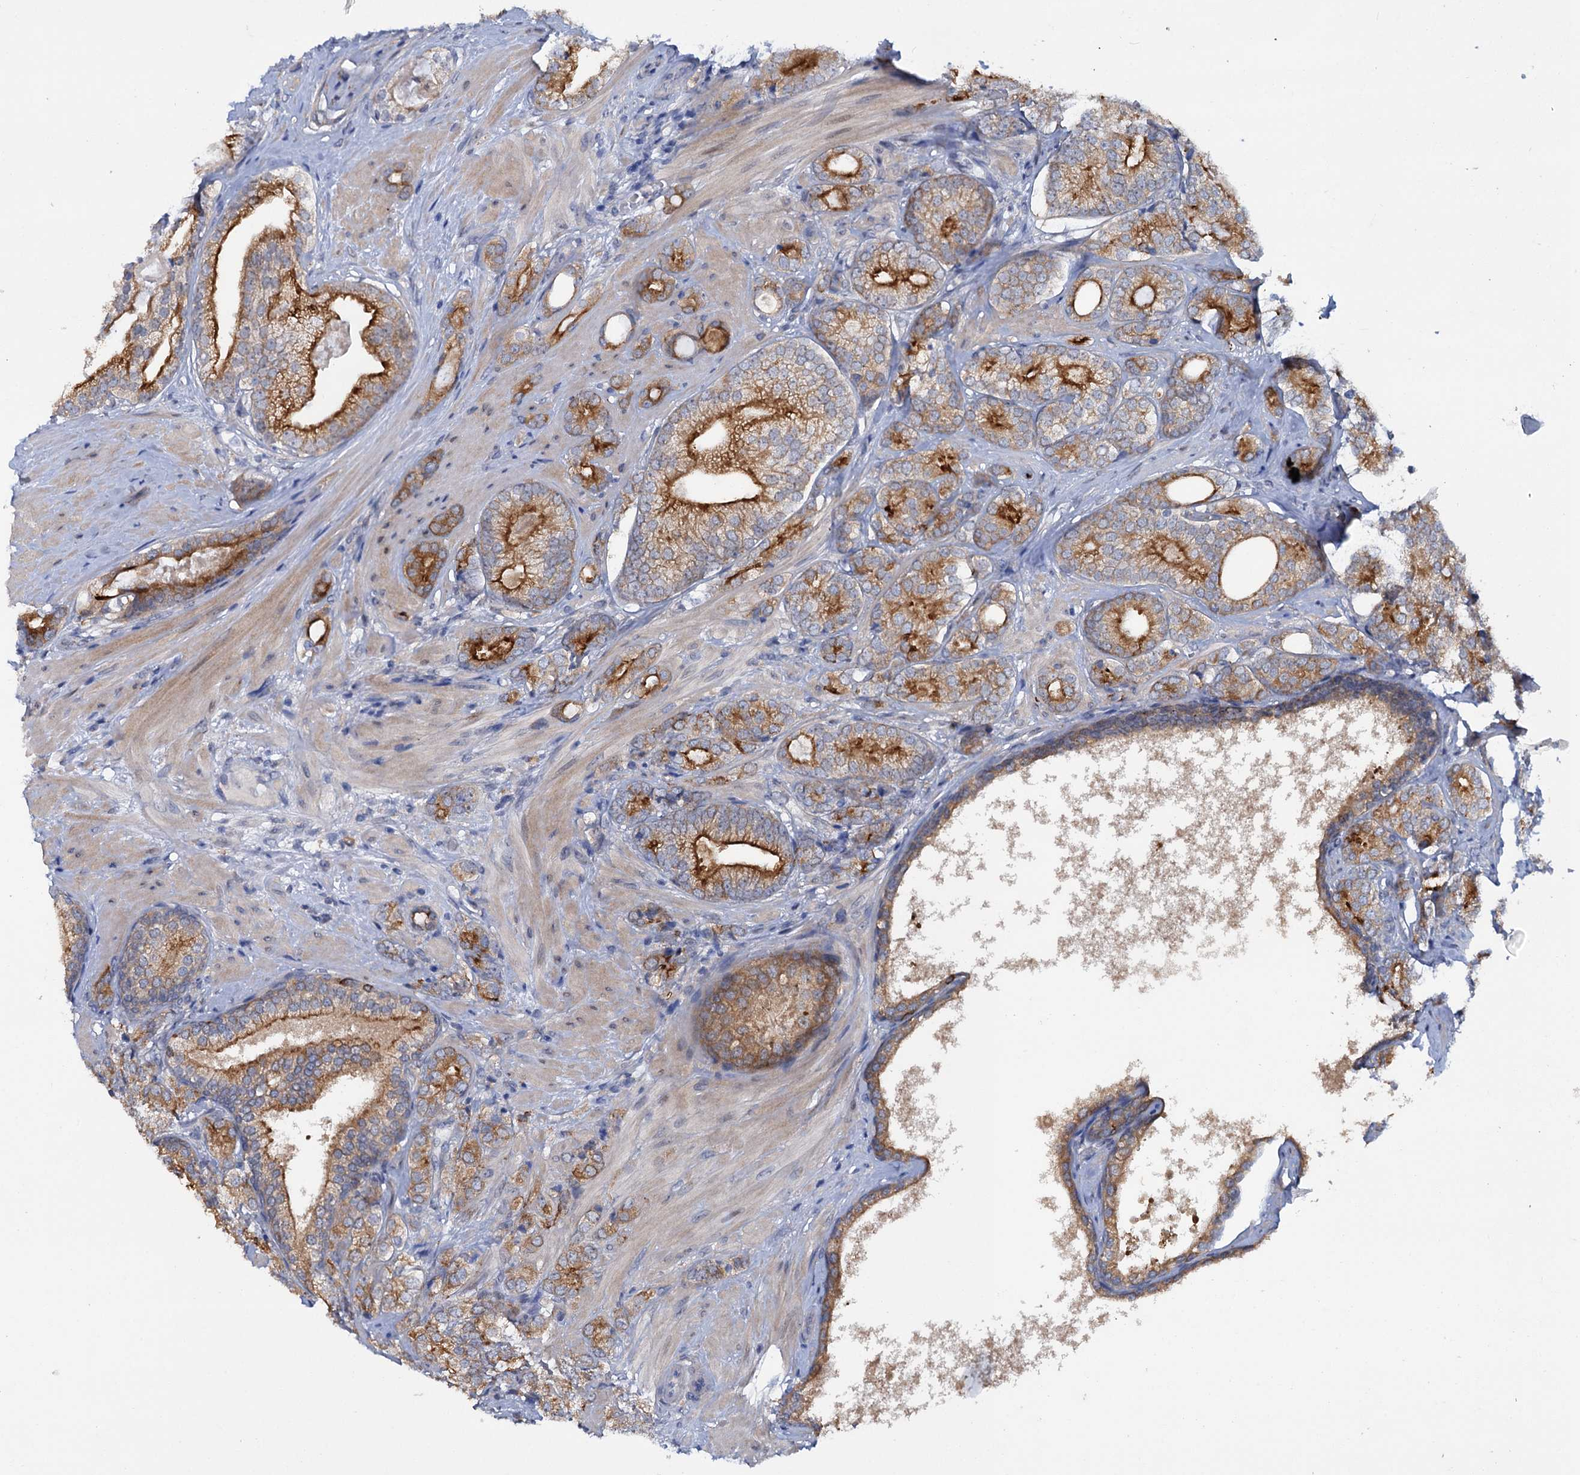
{"staining": {"intensity": "strong", "quantity": "25%-75%", "location": "cytoplasmic/membranous"}, "tissue": "prostate cancer", "cell_type": "Tumor cells", "image_type": "cancer", "snomed": [{"axis": "morphology", "description": "Adenocarcinoma, High grade"}, {"axis": "topography", "description": "Prostate"}], "caption": "This micrograph shows immunohistochemistry staining of human high-grade adenocarcinoma (prostate), with high strong cytoplasmic/membranous staining in approximately 25%-75% of tumor cells.", "gene": "MID1IP1", "patient": {"sex": "male", "age": 60}}